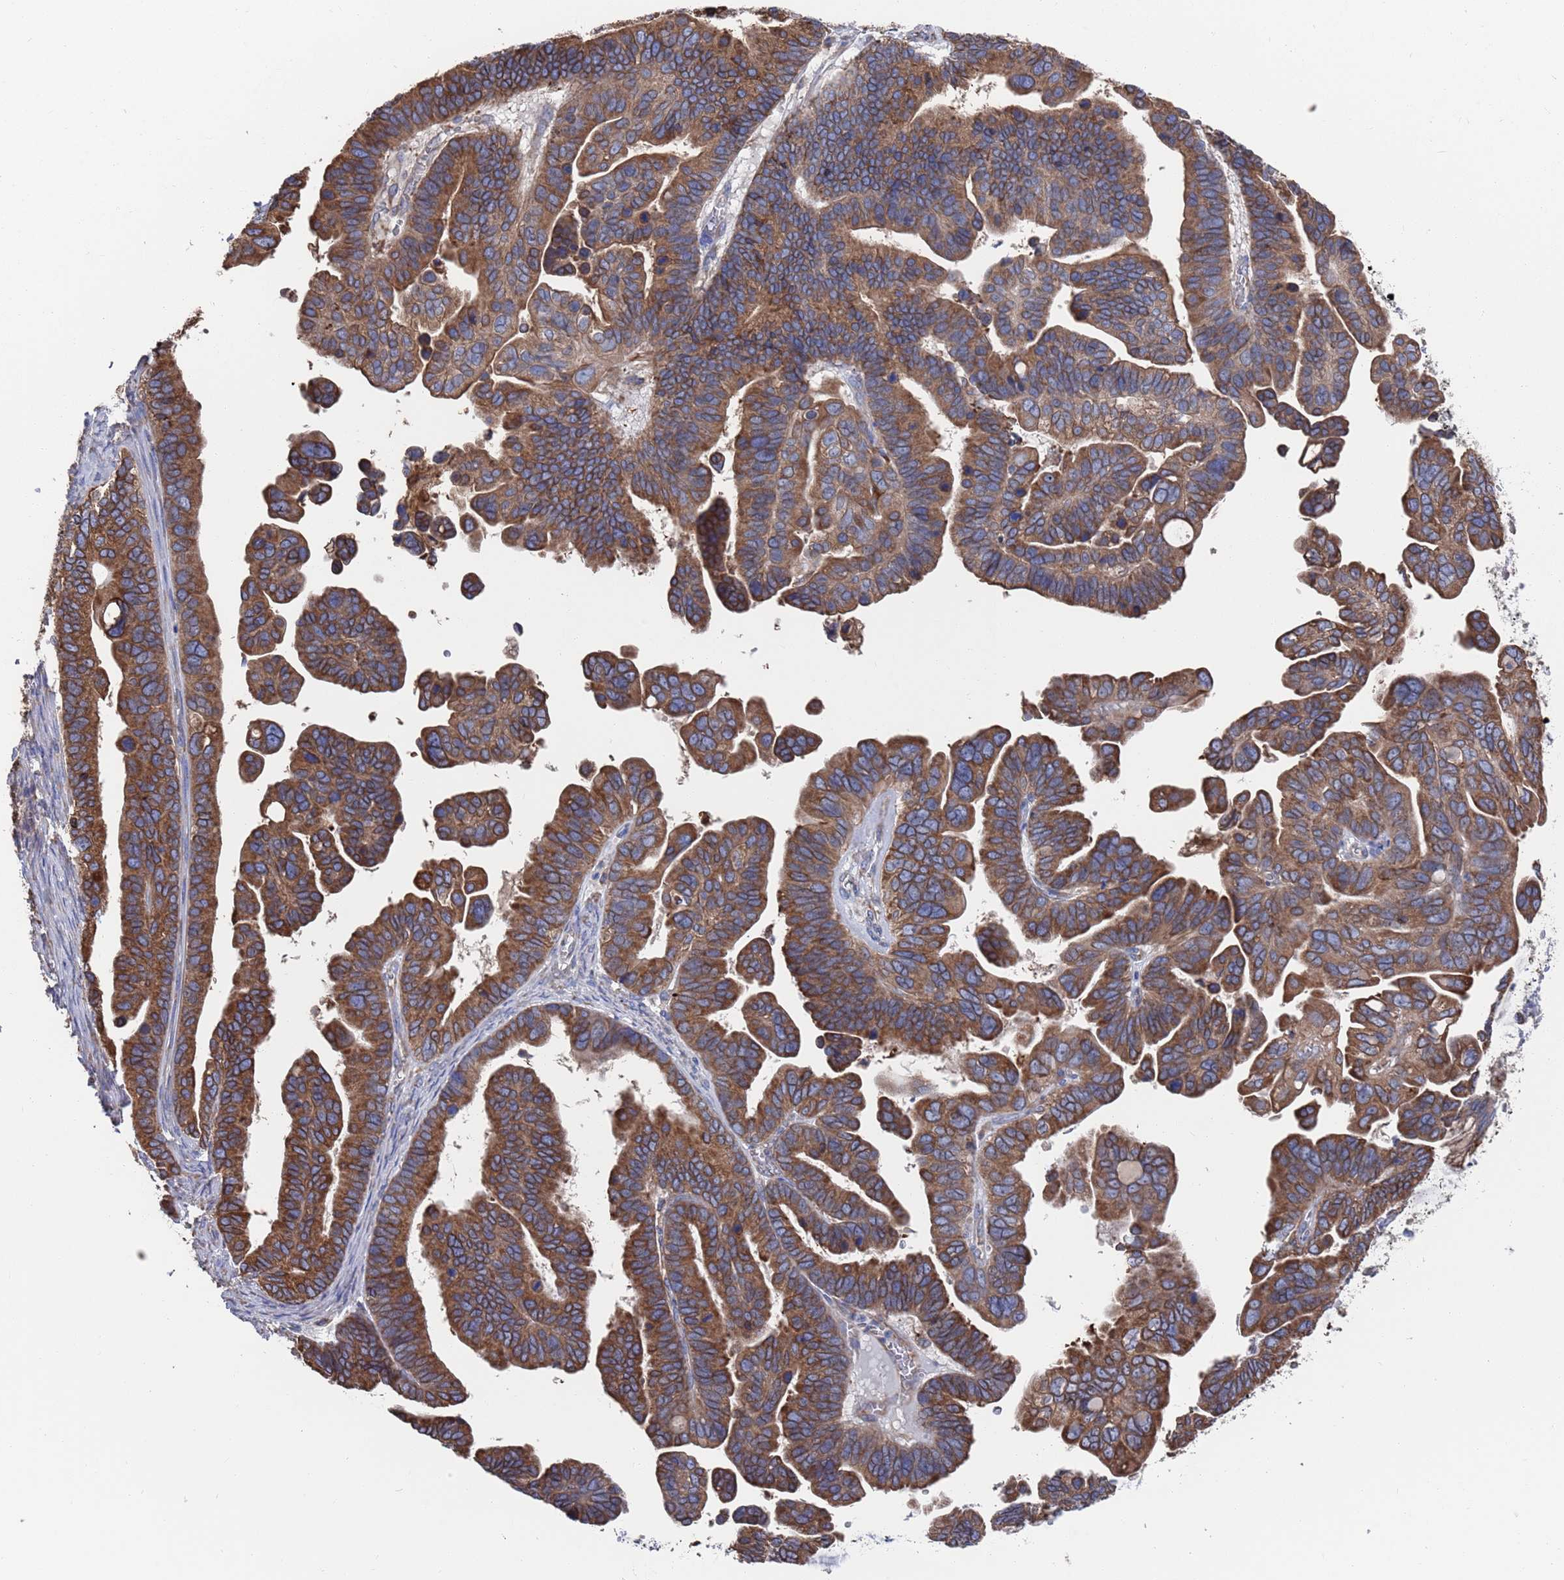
{"staining": {"intensity": "moderate", "quantity": ">75%", "location": "cytoplasmic/membranous"}, "tissue": "ovarian cancer", "cell_type": "Tumor cells", "image_type": "cancer", "snomed": [{"axis": "morphology", "description": "Cystadenocarcinoma, serous, NOS"}, {"axis": "topography", "description": "Ovary"}], "caption": "Ovarian serous cystadenocarcinoma tissue reveals moderate cytoplasmic/membranous positivity in approximately >75% of tumor cells, visualized by immunohistochemistry. The staining was performed using DAB (3,3'-diaminobenzidine), with brown indicating positive protein expression. Nuclei are stained blue with hematoxylin.", "gene": "GID8", "patient": {"sex": "female", "age": 56}}